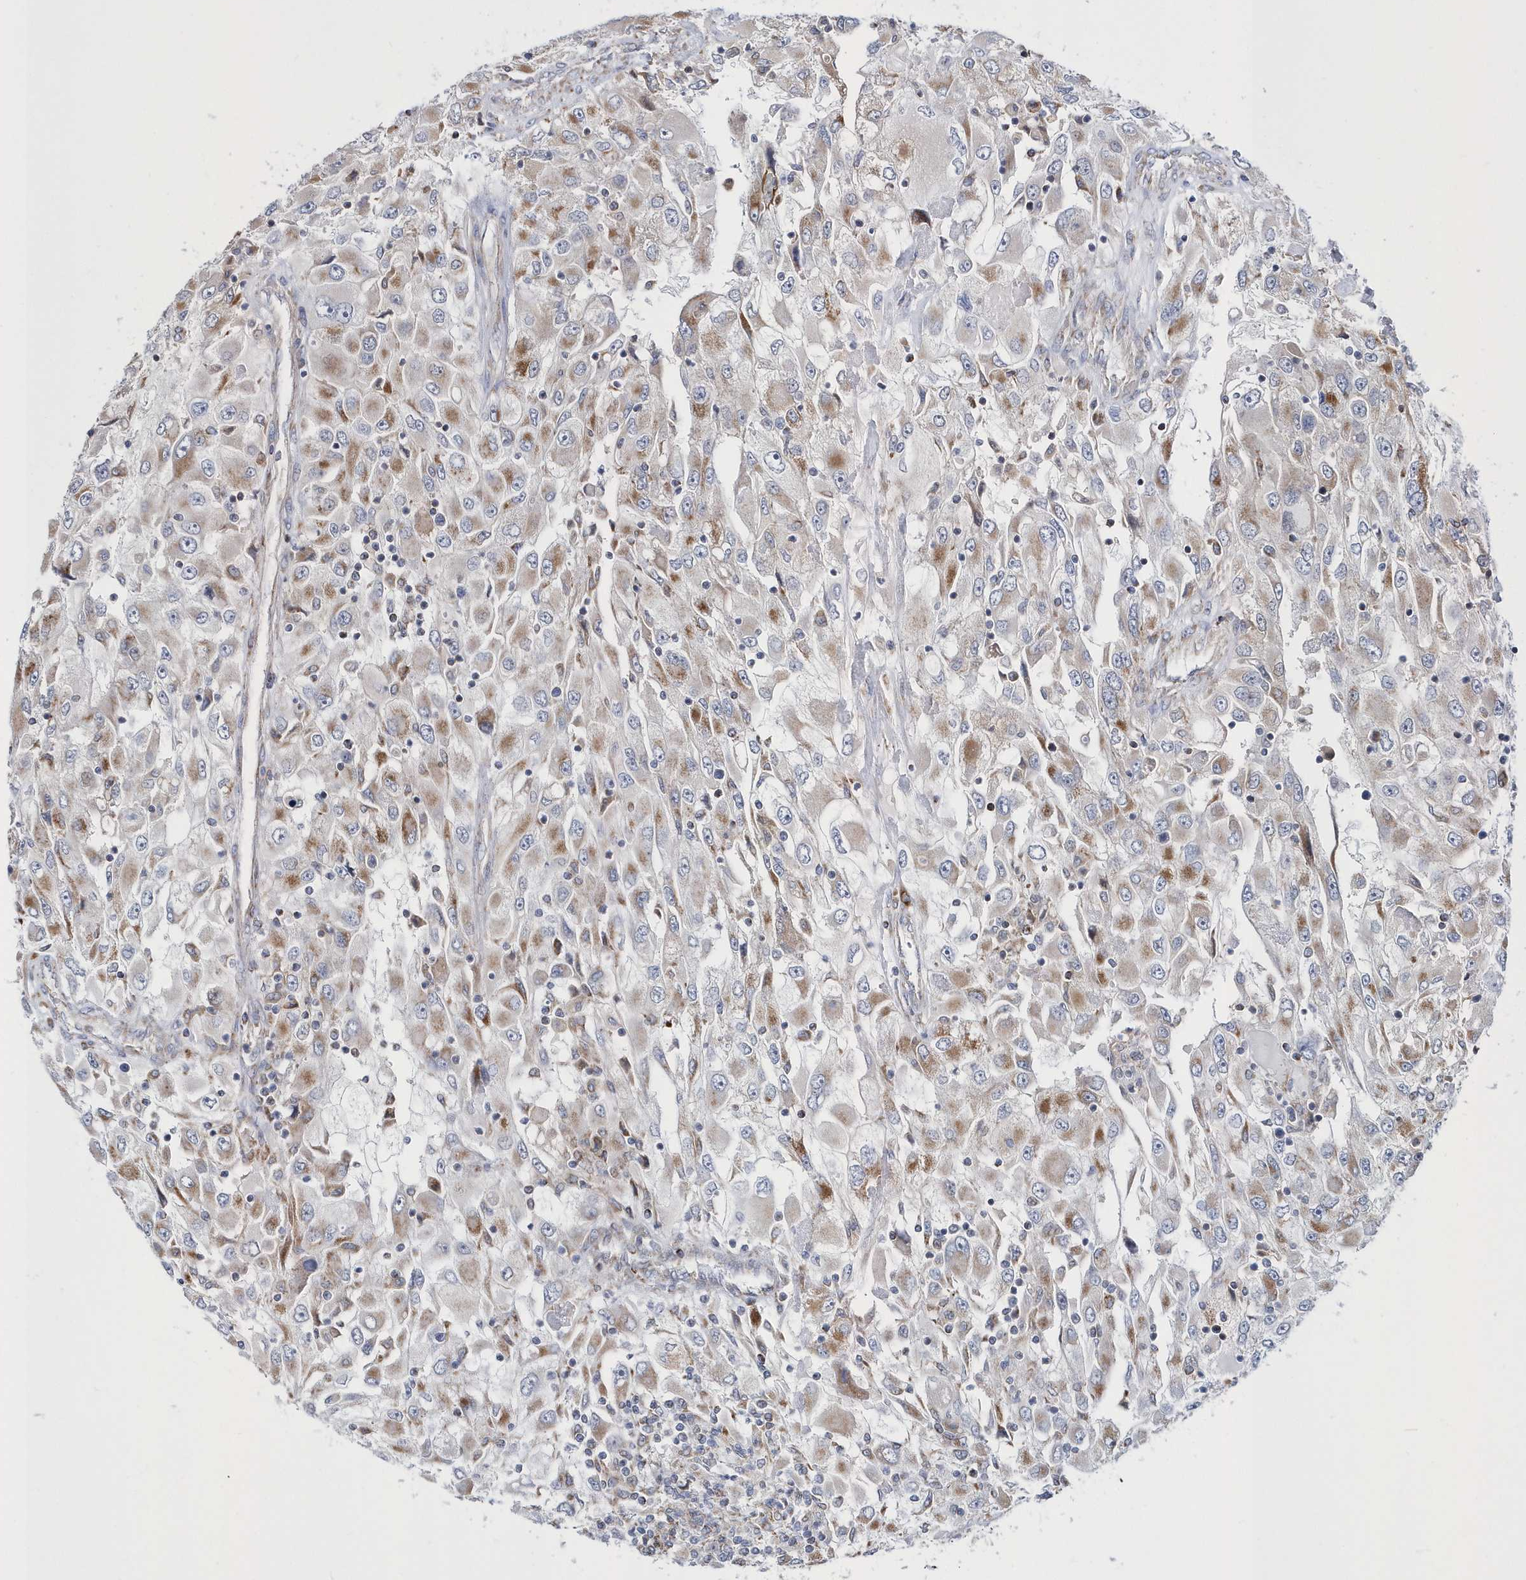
{"staining": {"intensity": "moderate", "quantity": "25%-75%", "location": "cytoplasmic/membranous"}, "tissue": "renal cancer", "cell_type": "Tumor cells", "image_type": "cancer", "snomed": [{"axis": "morphology", "description": "Adenocarcinoma, NOS"}, {"axis": "topography", "description": "Kidney"}], "caption": "DAB (3,3'-diaminobenzidine) immunohistochemical staining of renal cancer (adenocarcinoma) shows moderate cytoplasmic/membranous protein expression in approximately 25%-75% of tumor cells. (DAB IHC with brightfield microscopy, high magnification).", "gene": "SPATA5", "patient": {"sex": "female", "age": 52}}